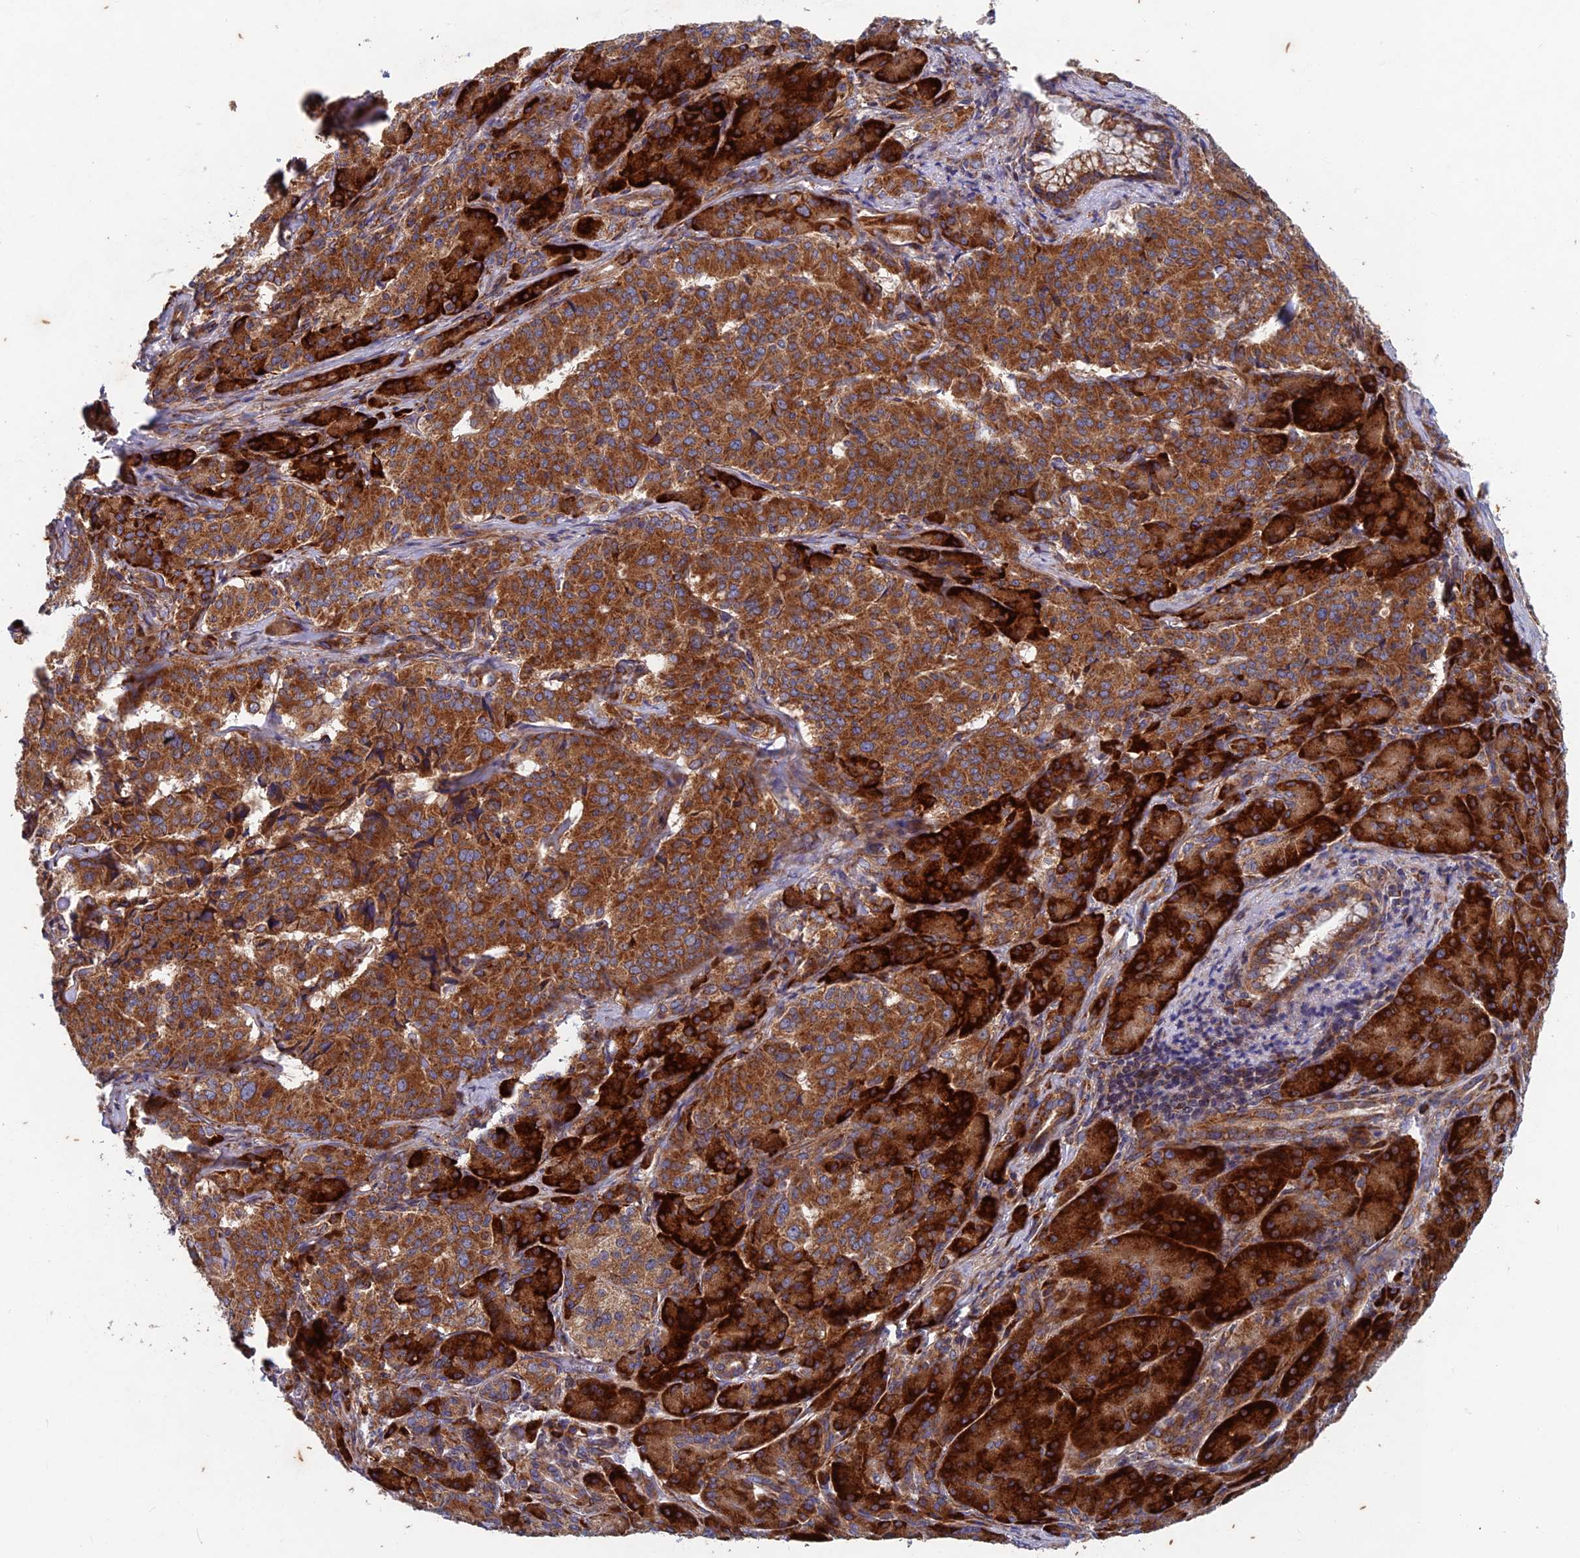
{"staining": {"intensity": "strong", "quantity": ">75%", "location": "cytoplasmic/membranous"}, "tissue": "pancreatic cancer", "cell_type": "Tumor cells", "image_type": "cancer", "snomed": [{"axis": "morphology", "description": "Adenocarcinoma, NOS"}, {"axis": "topography", "description": "Pancreas"}], "caption": "This is an image of immunohistochemistry (IHC) staining of pancreatic adenocarcinoma, which shows strong expression in the cytoplasmic/membranous of tumor cells.", "gene": "AP4S1", "patient": {"sex": "female", "age": 74}}